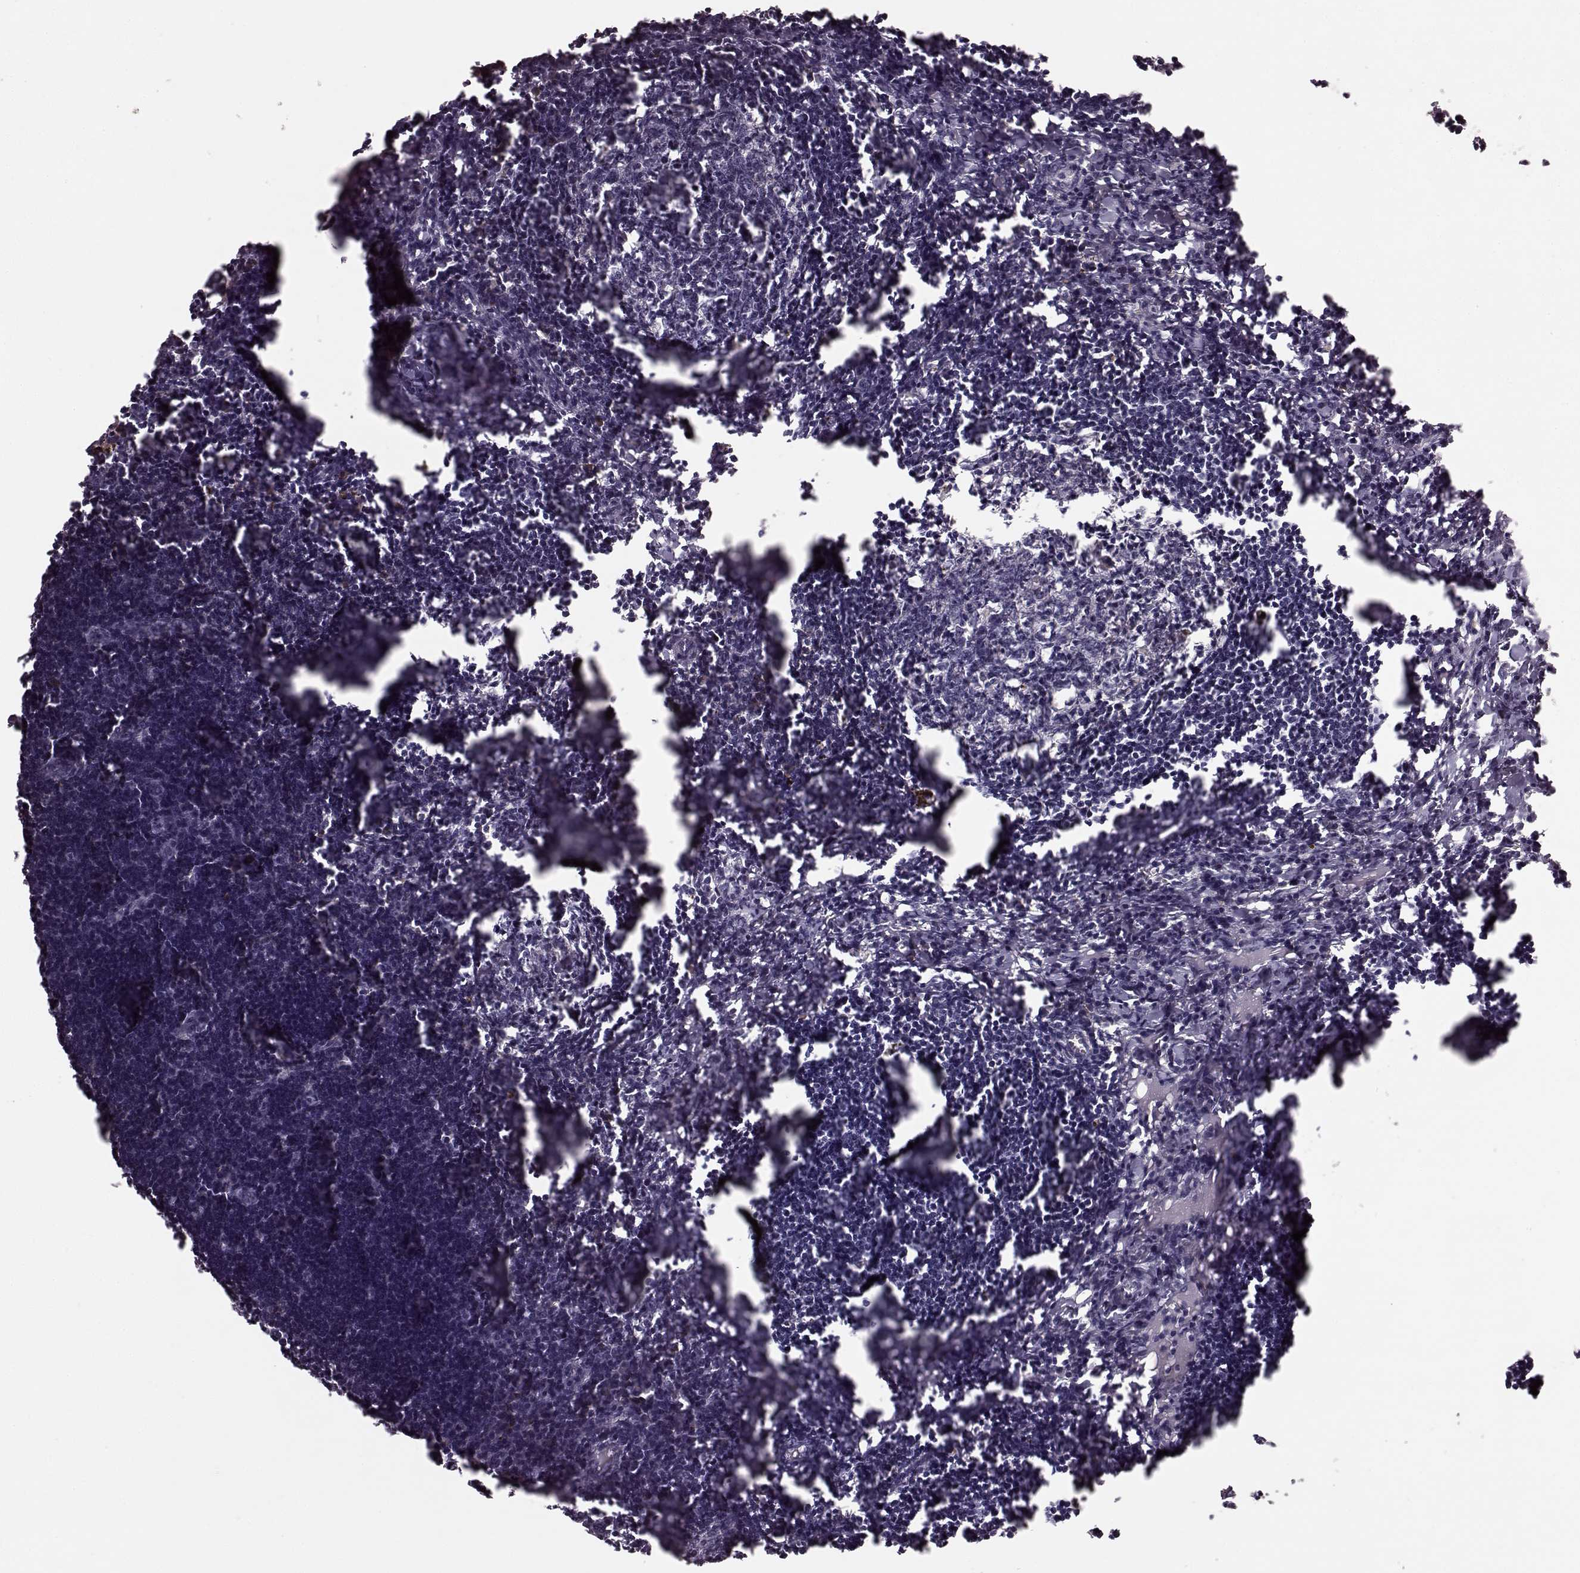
{"staining": {"intensity": "weak", "quantity": "<25%", "location": "cytoplasmic/membranous"}, "tissue": "lymph node", "cell_type": "Germinal center cells", "image_type": "normal", "snomed": [{"axis": "morphology", "description": "Normal tissue, NOS"}, {"axis": "topography", "description": "Lymph node"}], "caption": "Lymph node stained for a protein using IHC displays no expression germinal center cells.", "gene": "CD28", "patient": {"sex": "male", "age": 55}}